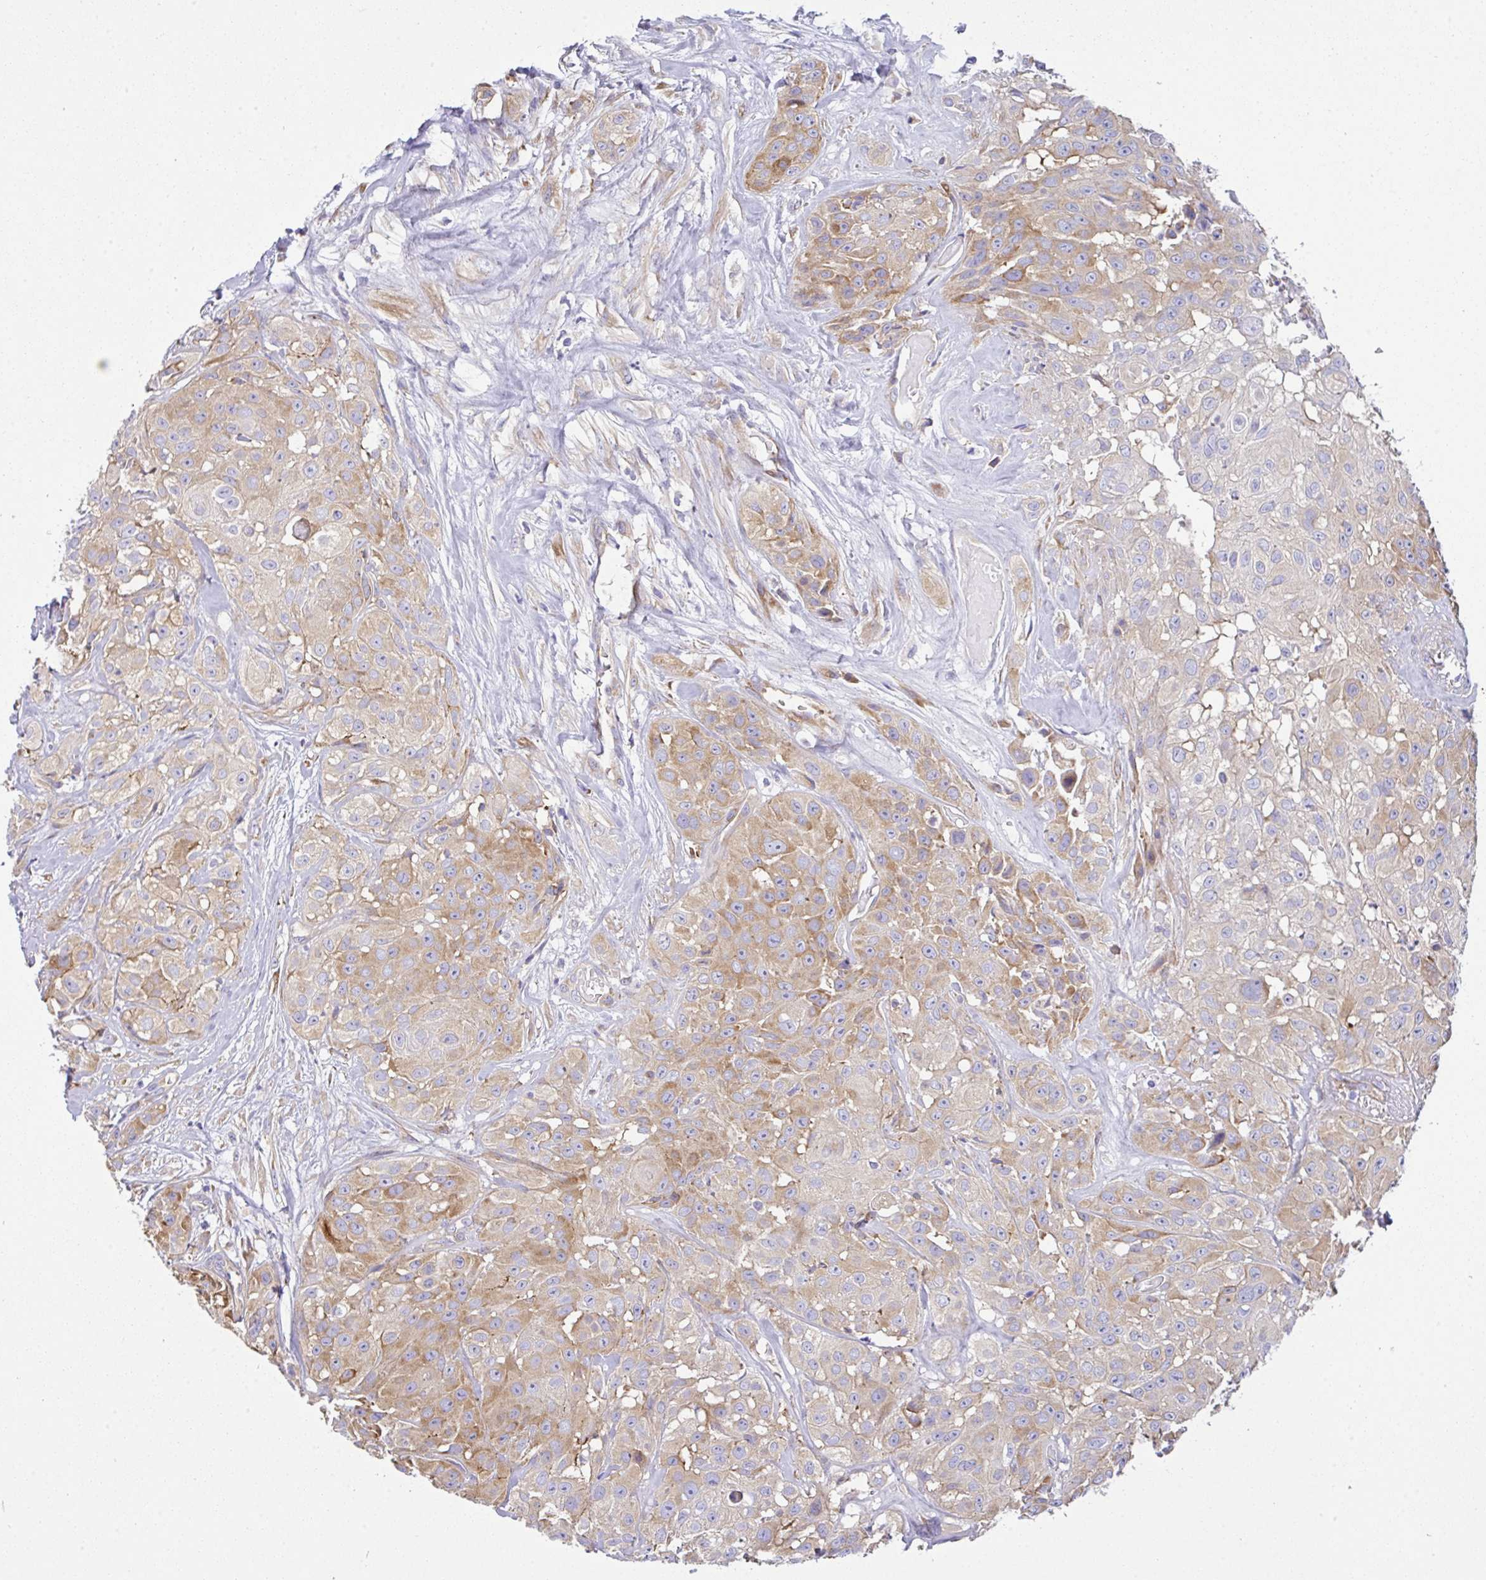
{"staining": {"intensity": "moderate", "quantity": "25%-75%", "location": "cytoplasmic/membranous"}, "tissue": "head and neck cancer", "cell_type": "Tumor cells", "image_type": "cancer", "snomed": [{"axis": "morphology", "description": "Squamous cell carcinoma, NOS"}, {"axis": "topography", "description": "Head-Neck"}], "caption": "A high-resolution histopathology image shows IHC staining of head and neck cancer (squamous cell carcinoma), which shows moderate cytoplasmic/membranous positivity in approximately 25%-75% of tumor cells.", "gene": "GFPT2", "patient": {"sex": "male", "age": 83}}